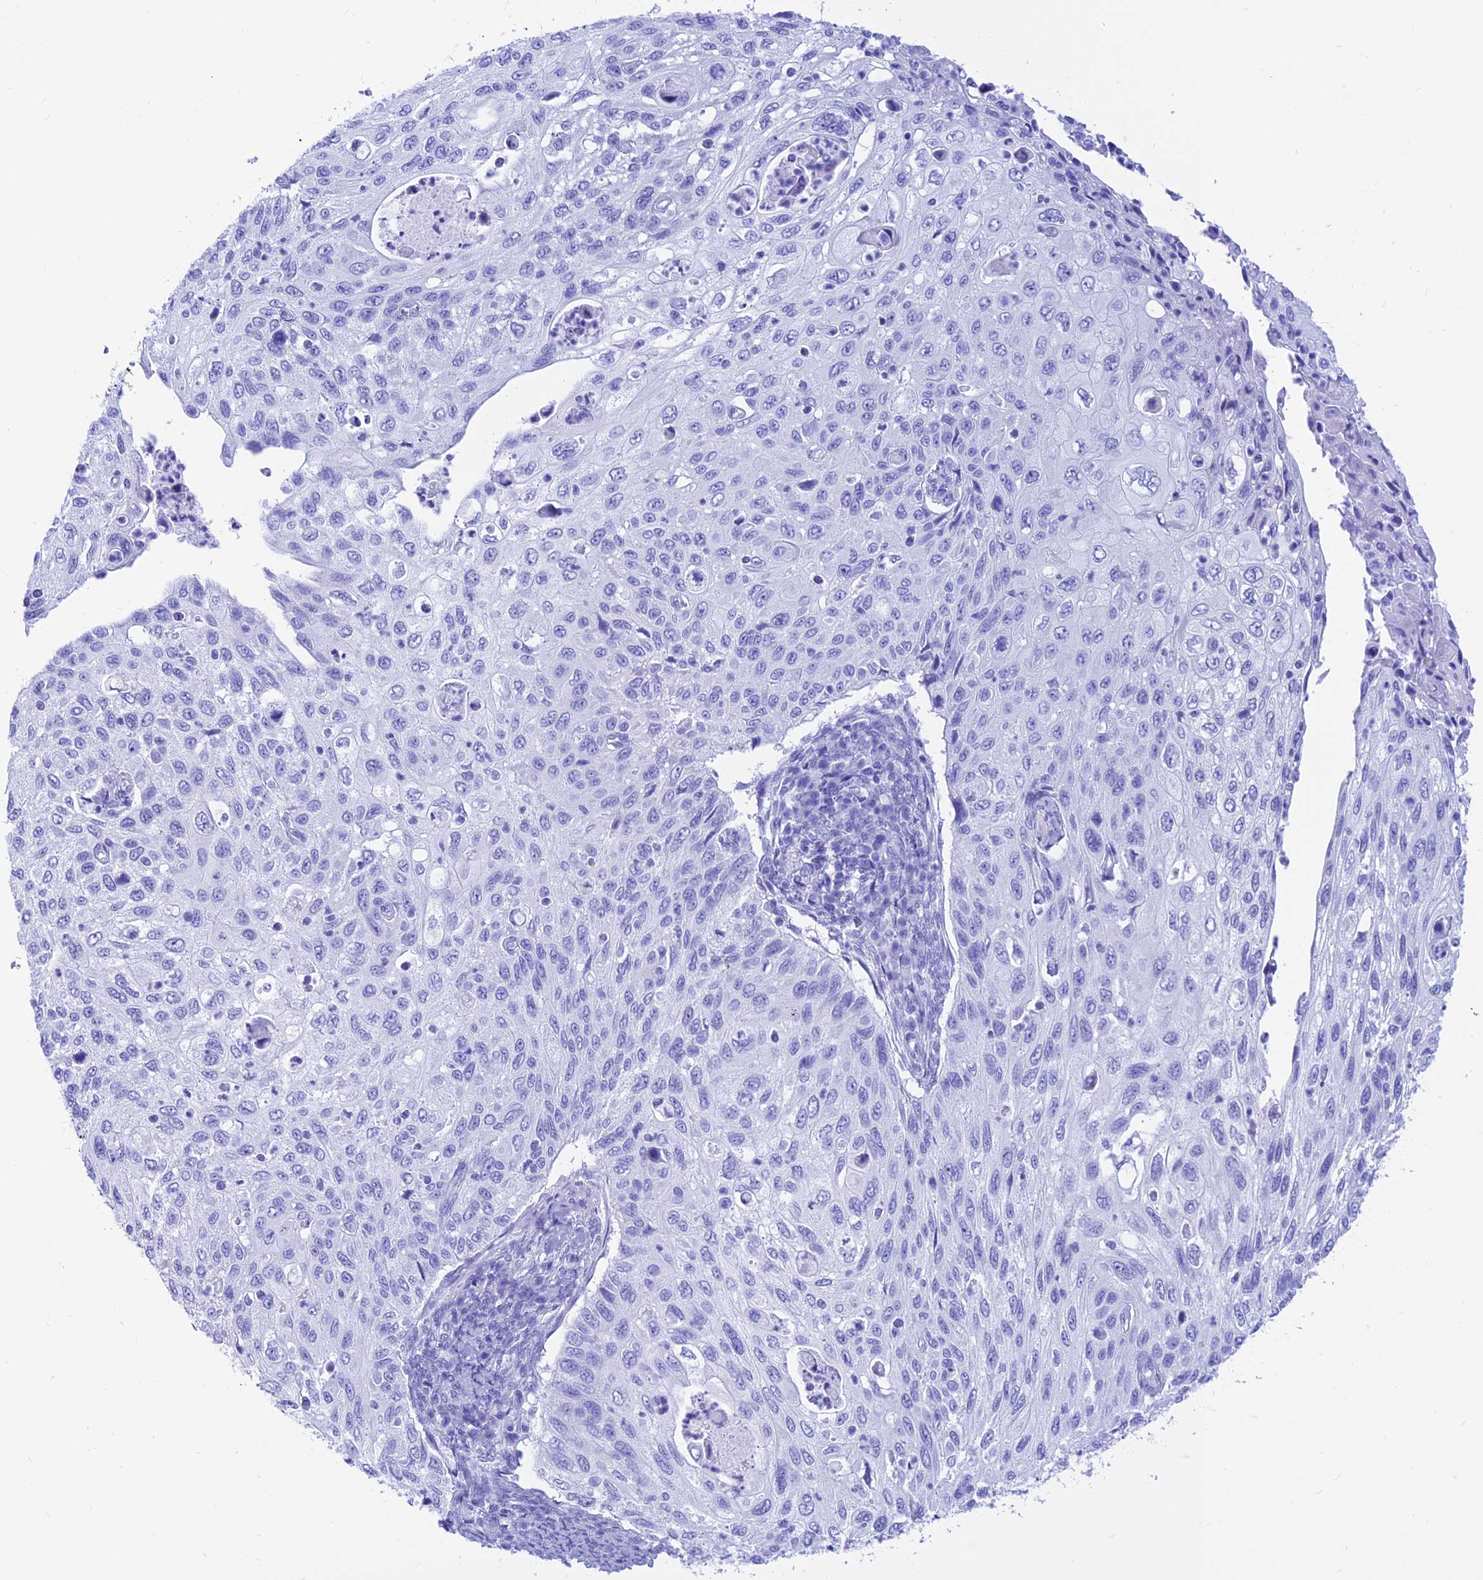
{"staining": {"intensity": "negative", "quantity": "none", "location": "none"}, "tissue": "cervical cancer", "cell_type": "Tumor cells", "image_type": "cancer", "snomed": [{"axis": "morphology", "description": "Squamous cell carcinoma, NOS"}, {"axis": "topography", "description": "Cervix"}], "caption": "This is a photomicrograph of immunohistochemistry (IHC) staining of cervical cancer, which shows no staining in tumor cells.", "gene": "PRNP", "patient": {"sex": "female", "age": 70}}